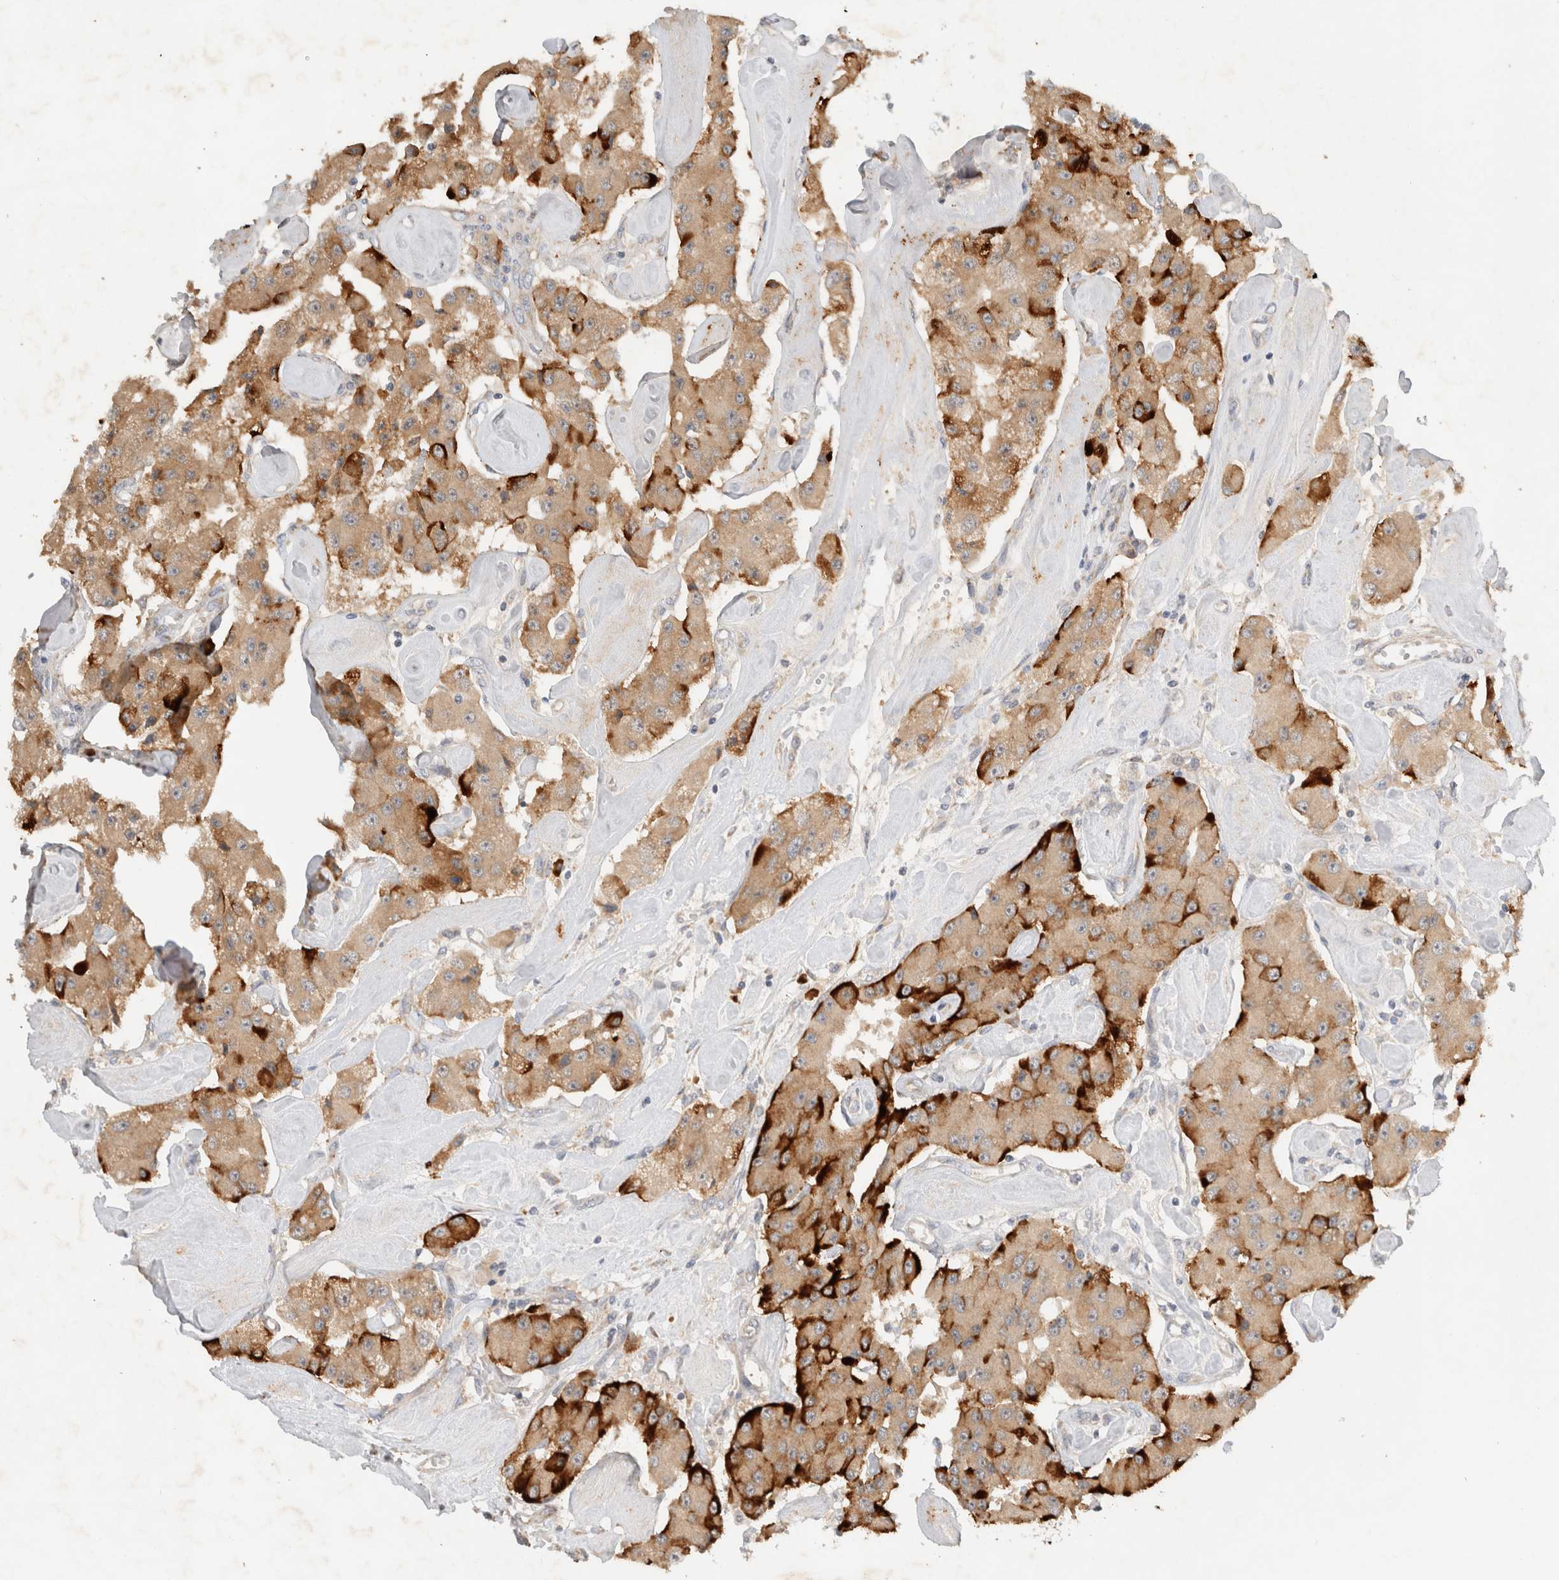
{"staining": {"intensity": "moderate", "quantity": ">75%", "location": "cytoplasmic/membranous"}, "tissue": "carcinoid", "cell_type": "Tumor cells", "image_type": "cancer", "snomed": [{"axis": "morphology", "description": "Carcinoid, malignant, NOS"}, {"axis": "topography", "description": "Pancreas"}], "caption": "The immunohistochemical stain shows moderate cytoplasmic/membranous positivity in tumor cells of malignant carcinoid tissue. The protein of interest is shown in brown color, while the nuclei are stained blue.", "gene": "NEDD4L", "patient": {"sex": "male", "age": 41}}